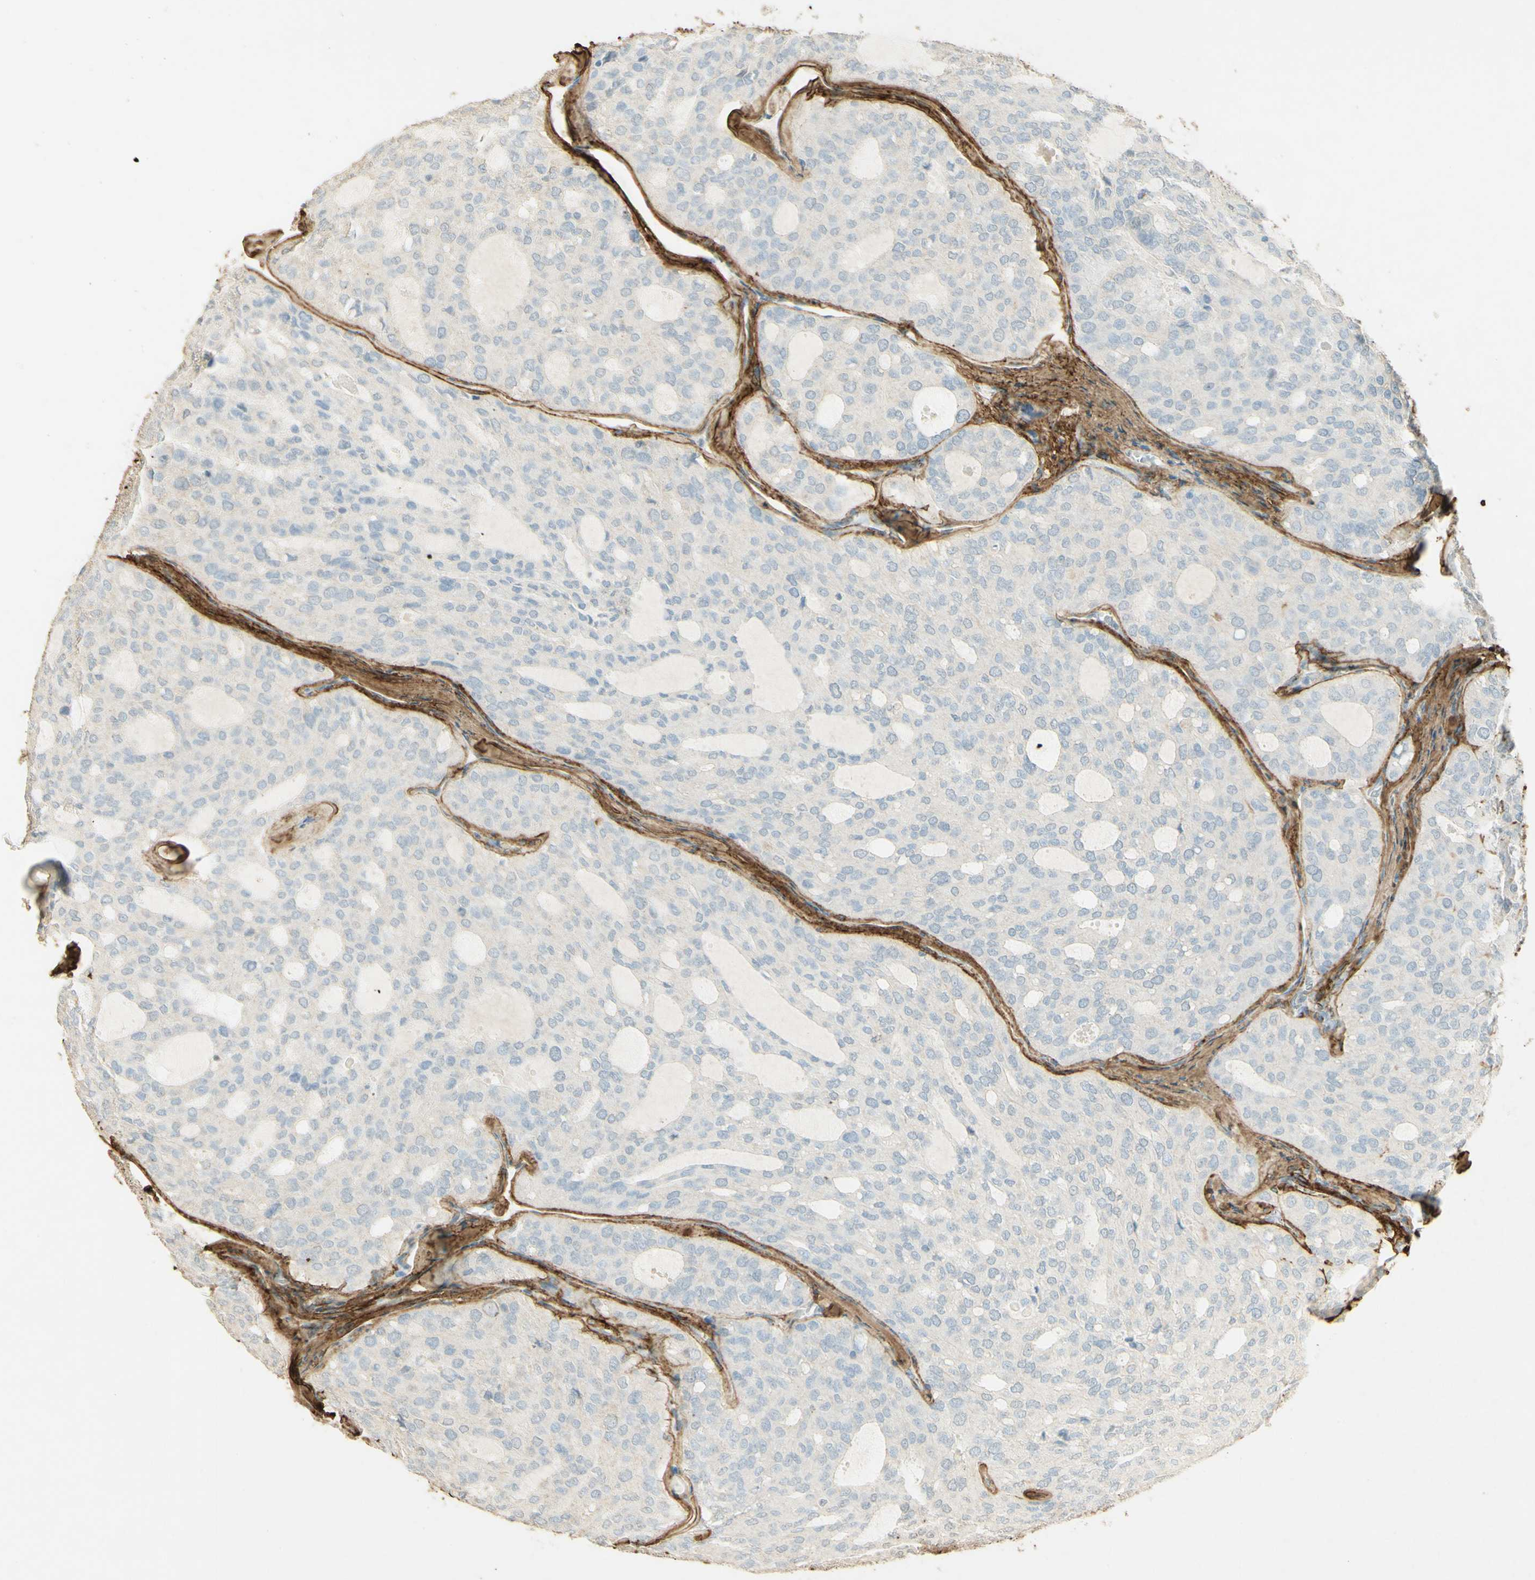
{"staining": {"intensity": "negative", "quantity": "none", "location": "none"}, "tissue": "thyroid cancer", "cell_type": "Tumor cells", "image_type": "cancer", "snomed": [{"axis": "morphology", "description": "Follicular adenoma carcinoma, NOS"}, {"axis": "topography", "description": "Thyroid gland"}], "caption": "A micrograph of follicular adenoma carcinoma (thyroid) stained for a protein demonstrates no brown staining in tumor cells.", "gene": "TNN", "patient": {"sex": "male", "age": 75}}